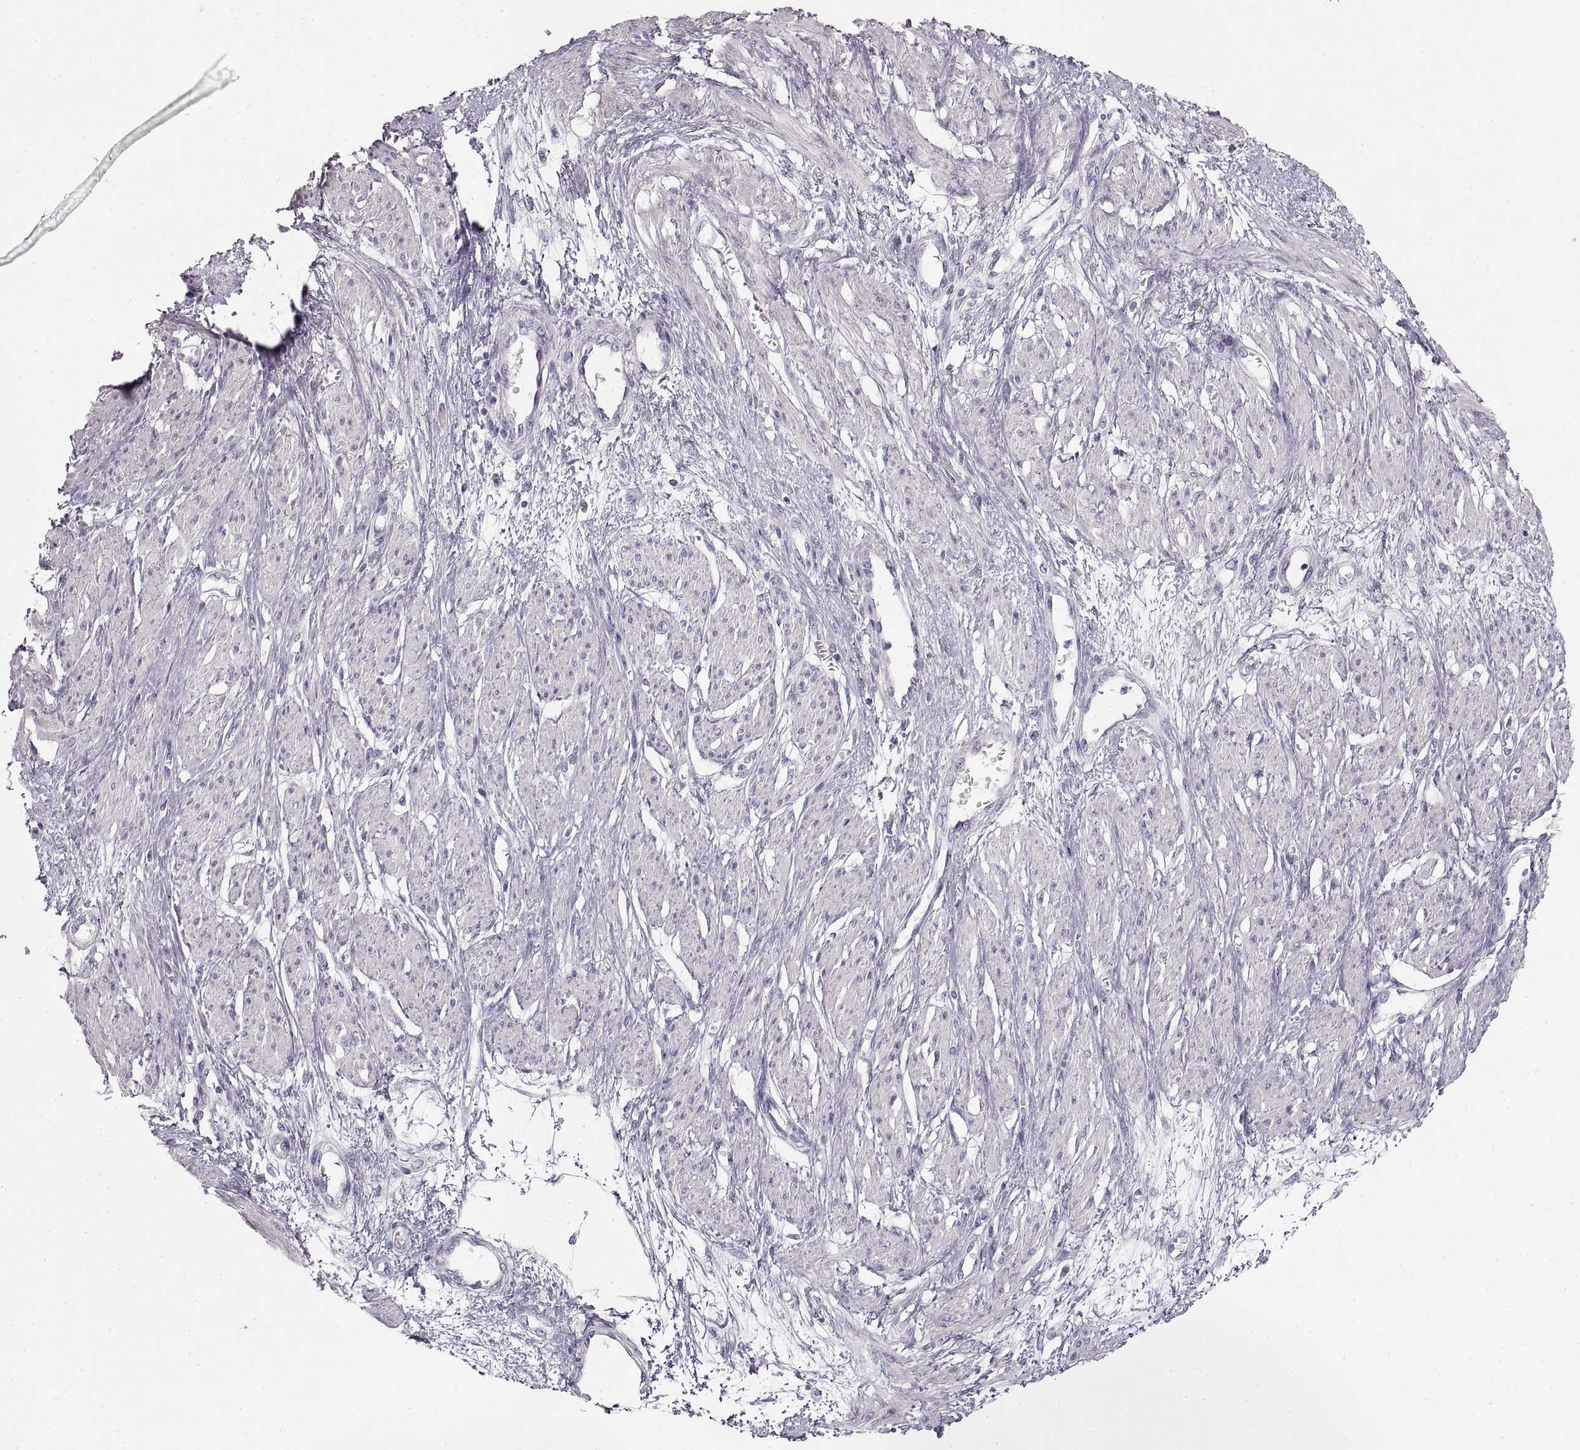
{"staining": {"intensity": "negative", "quantity": "none", "location": "none"}, "tissue": "smooth muscle", "cell_type": "Smooth muscle cells", "image_type": "normal", "snomed": [{"axis": "morphology", "description": "Normal tissue, NOS"}, {"axis": "topography", "description": "Smooth muscle"}, {"axis": "topography", "description": "Uterus"}], "caption": "Immunohistochemistry image of normal smooth muscle: smooth muscle stained with DAB (3,3'-diaminobenzidine) shows no significant protein staining in smooth muscle cells. (DAB (3,3'-diaminobenzidine) immunohistochemistry (IHC) with hematoxylin counter stain).", "gene": "ZP3", "patient": {"sex": "female", "age": 39}}